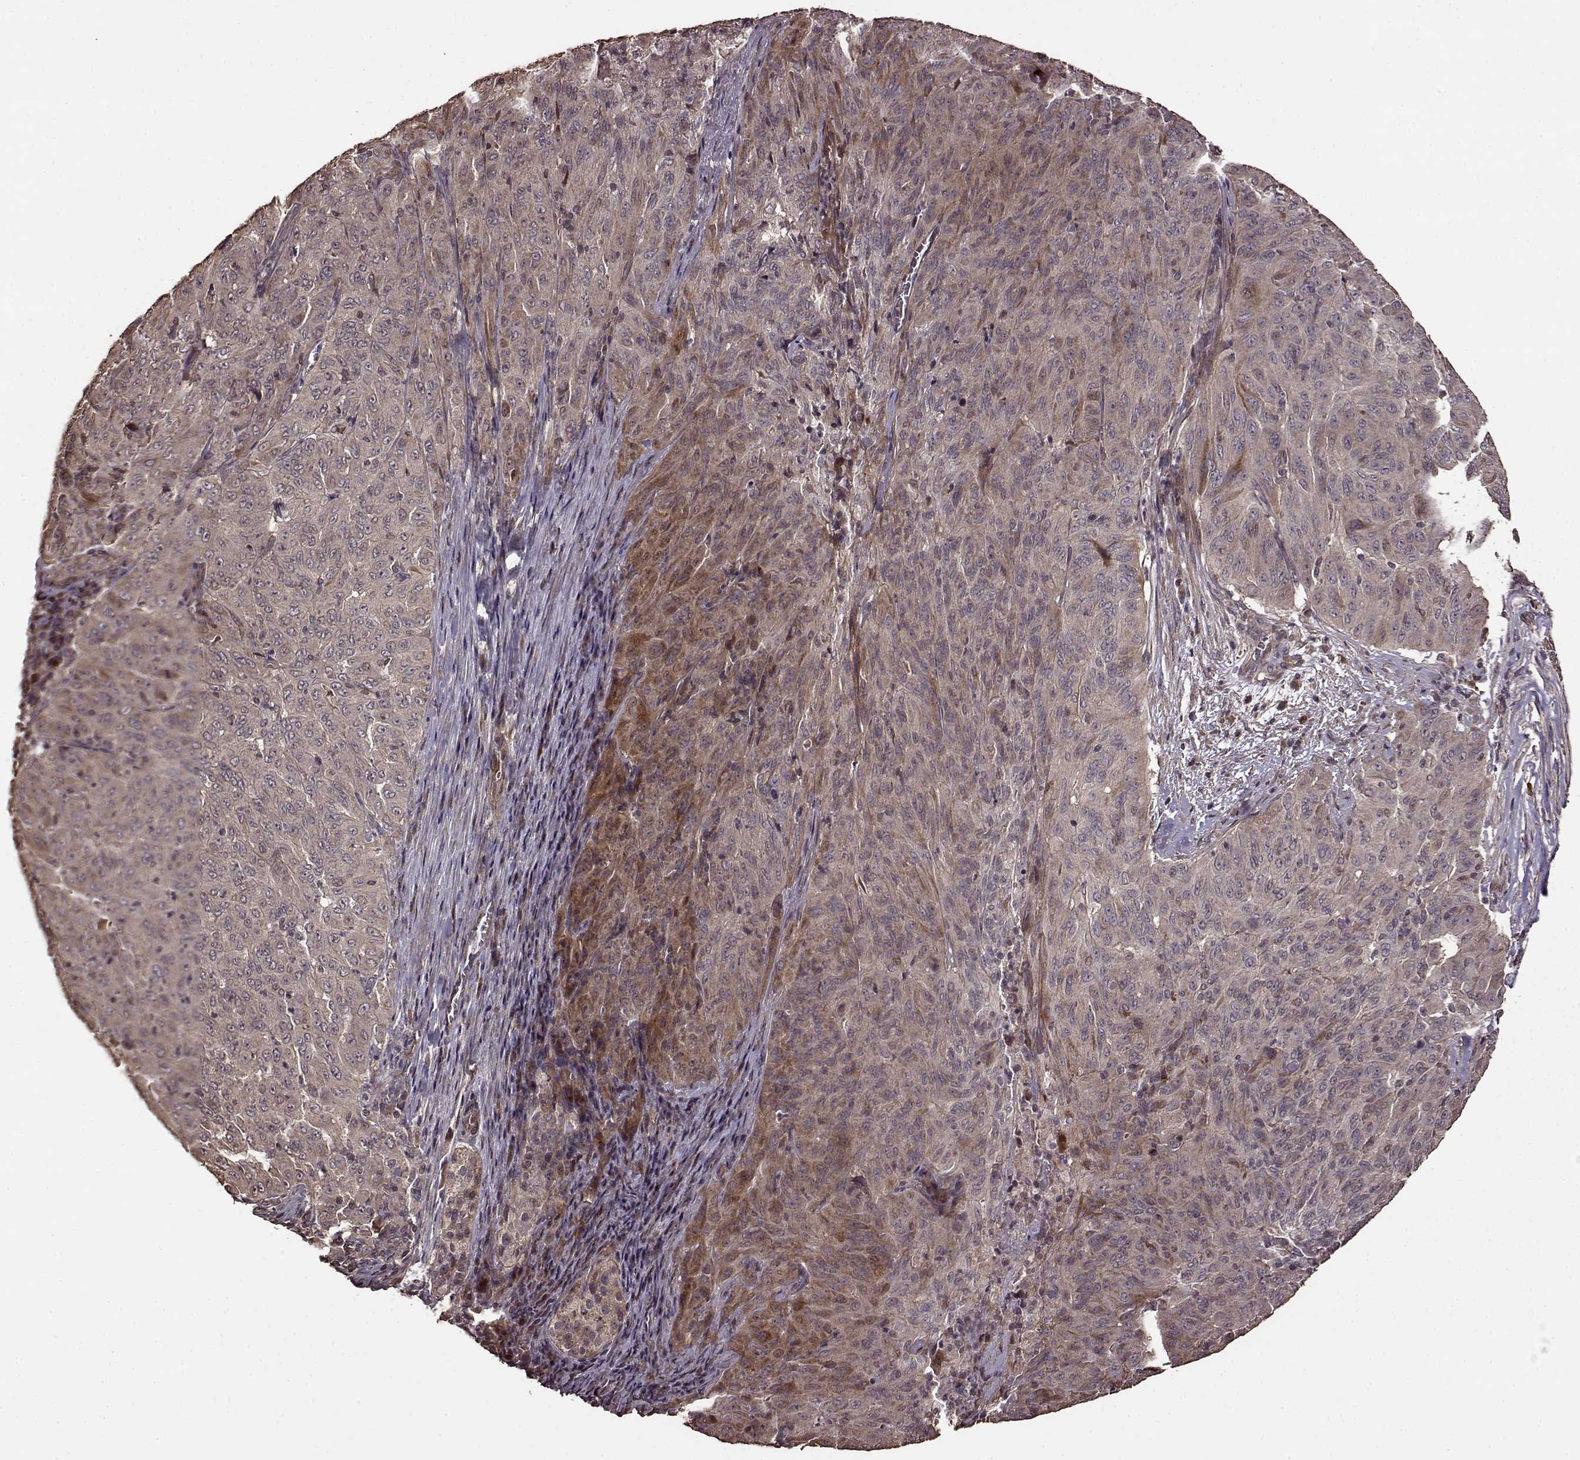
{"staining": {"intensity": "moderate", "quantity": "<25%", "location": "cytoplasmic/membranous"}, "tissue": "pancreatic cancer", "cell_type": "Tumor cells", "image_type": "cancer", "snomed": [{"axis": "morphology", "description": "Adenocarcinoma, NOS"}, {"axis": "topography", "description": "Pancreas"}], "caption": "A brown stain highlights moderate cytoplasmic/membranous staining of a protein in pancreatic adenocarcinoma tumor cells.", "gene": "FBXW11", "patient": {"sex": "male", "age": 63}}